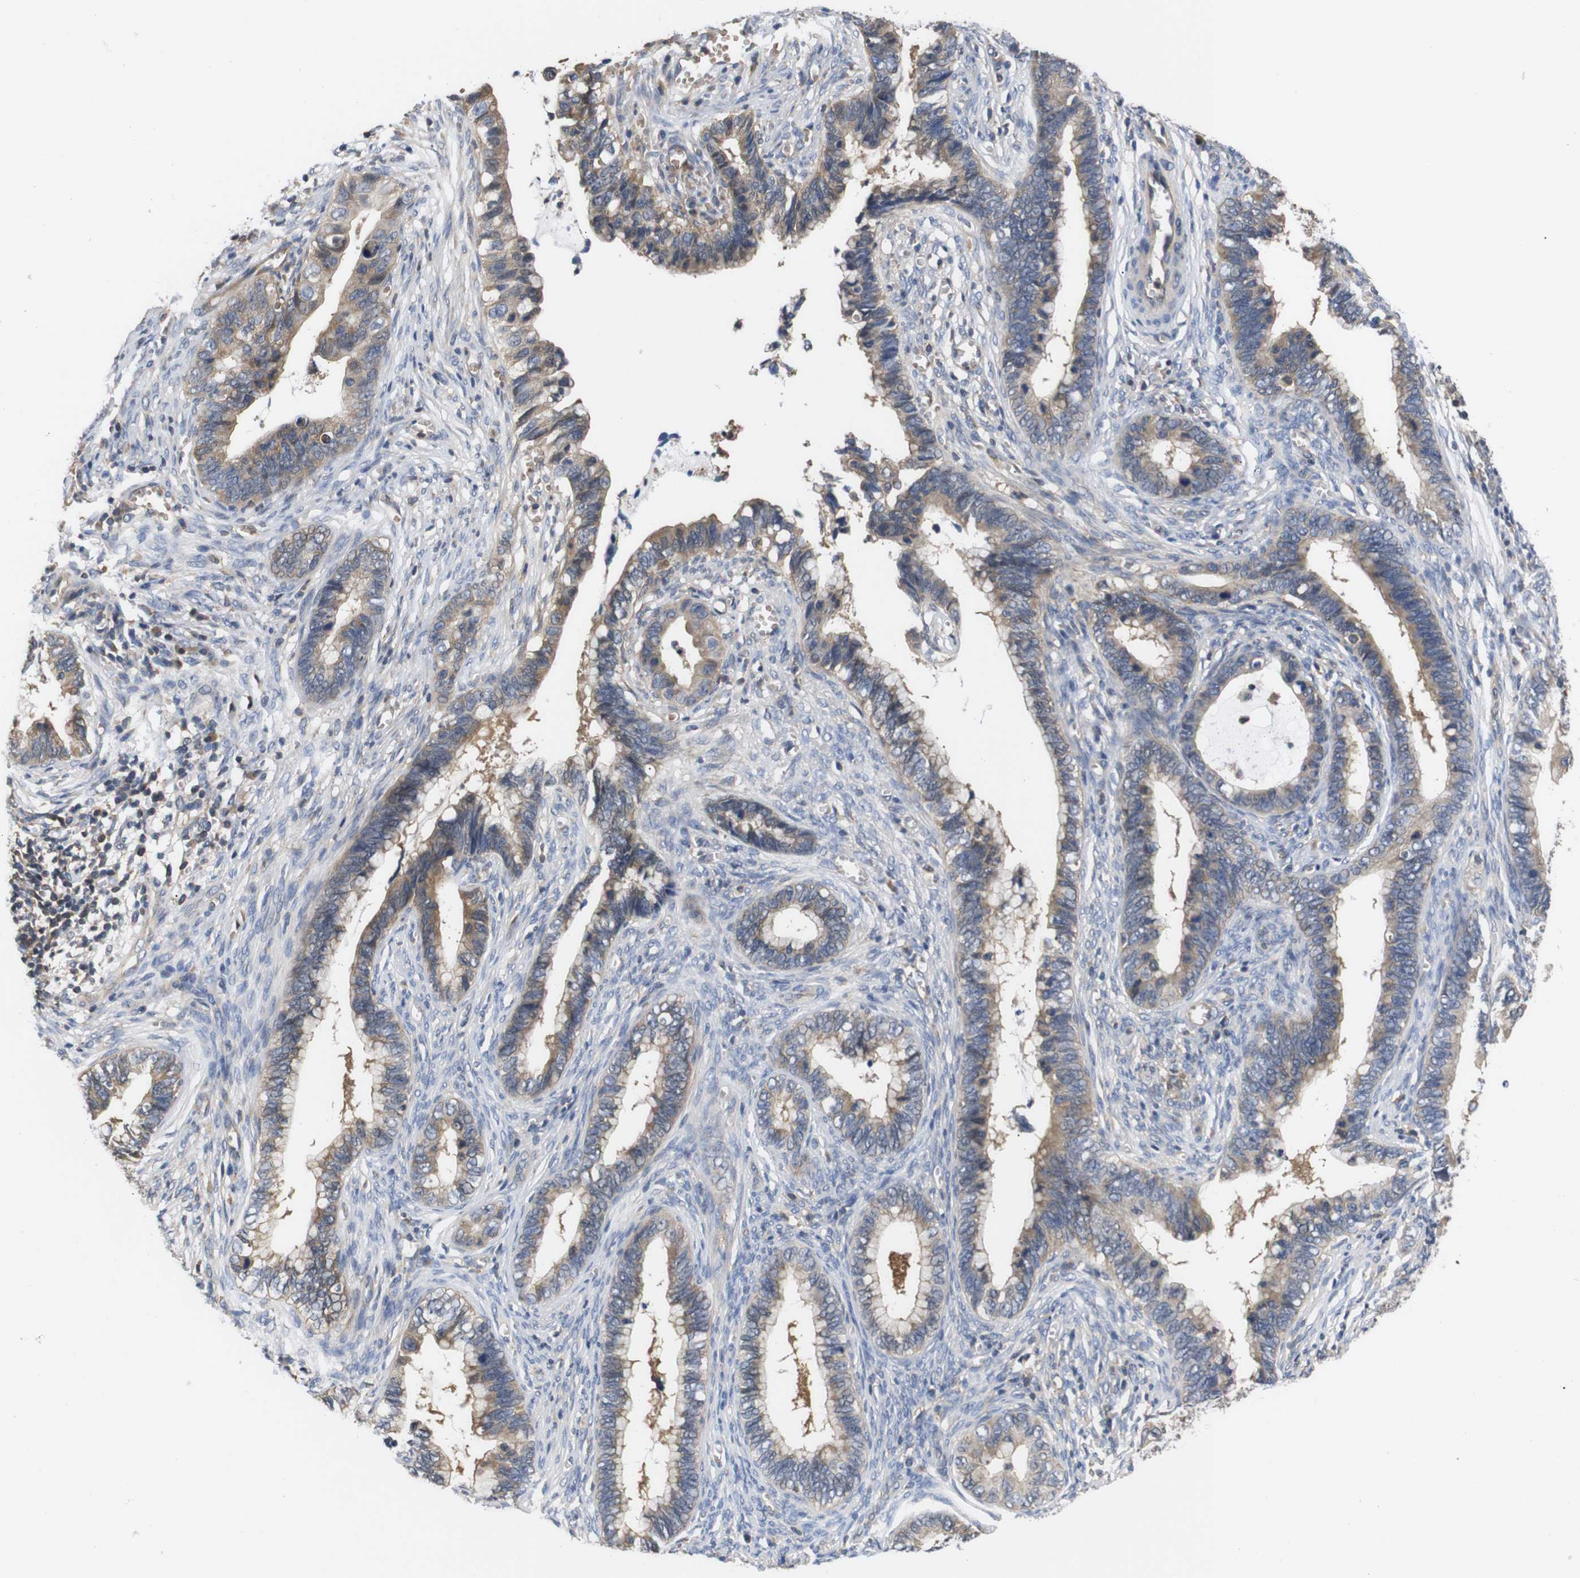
{"staining": {"intensity": "weak", "quantity": ">75%", "location": "cytoplasmic/membranous"}, "tissue": "cervical cancer", "cell_type": "Tumor cells", "image_type": "cancer", "snomed": [{"axis": "morphology", "description": "Adenocarcinoma, NOS"}, {"axis": "topography", "description": "Cervix"}], "caption": "Immunohistochemical staining of adenocarcinoma (cervical) demonstrates weak cytoplasmic/membranous protein staining in about >75% of tumor cells.", "gene": "DDR1", "patient": {"sex": "female", "age": 44}}